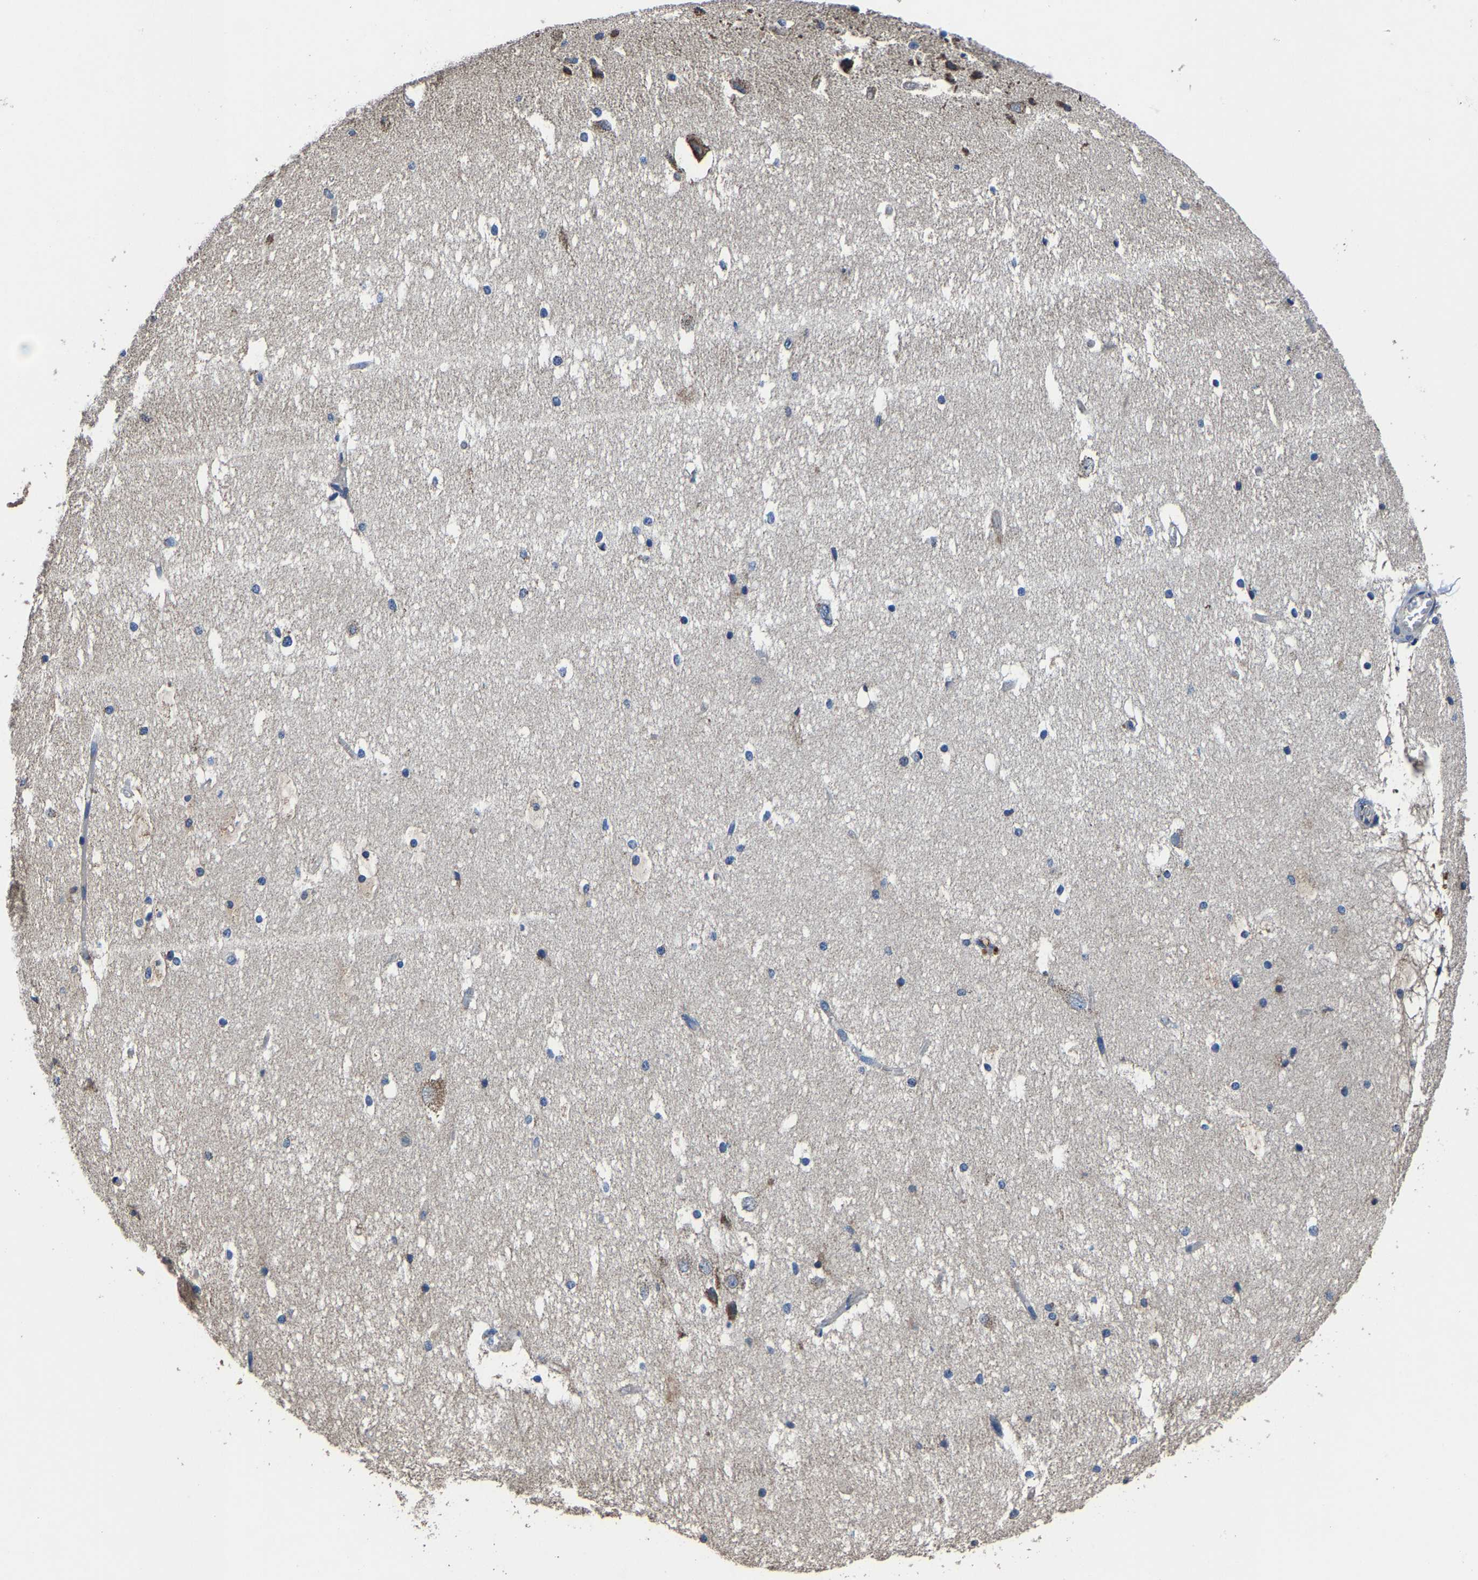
{"staining": {"intensity": "weak", "quantity": "<25%", "location": "cytoplasmic/membranous"}, "tissue": "hippocampus", "cell_type": "Glial cells", "image_type": "normal", "snomed": [{"axis": "morphology", "description": "Normal tissue, NOS"}, {"axis": "topography", "description": "Hippocampus"}], "caption": "Immunohistochemistry (IHC) photomicrograph of normal hippocampus stained for a protein (brown), which exhibits no expression in glial cells. Nuclei are stained in blue.", "gene": "ZCCHC7", "patient": {"sex": "female", "age": 19}}